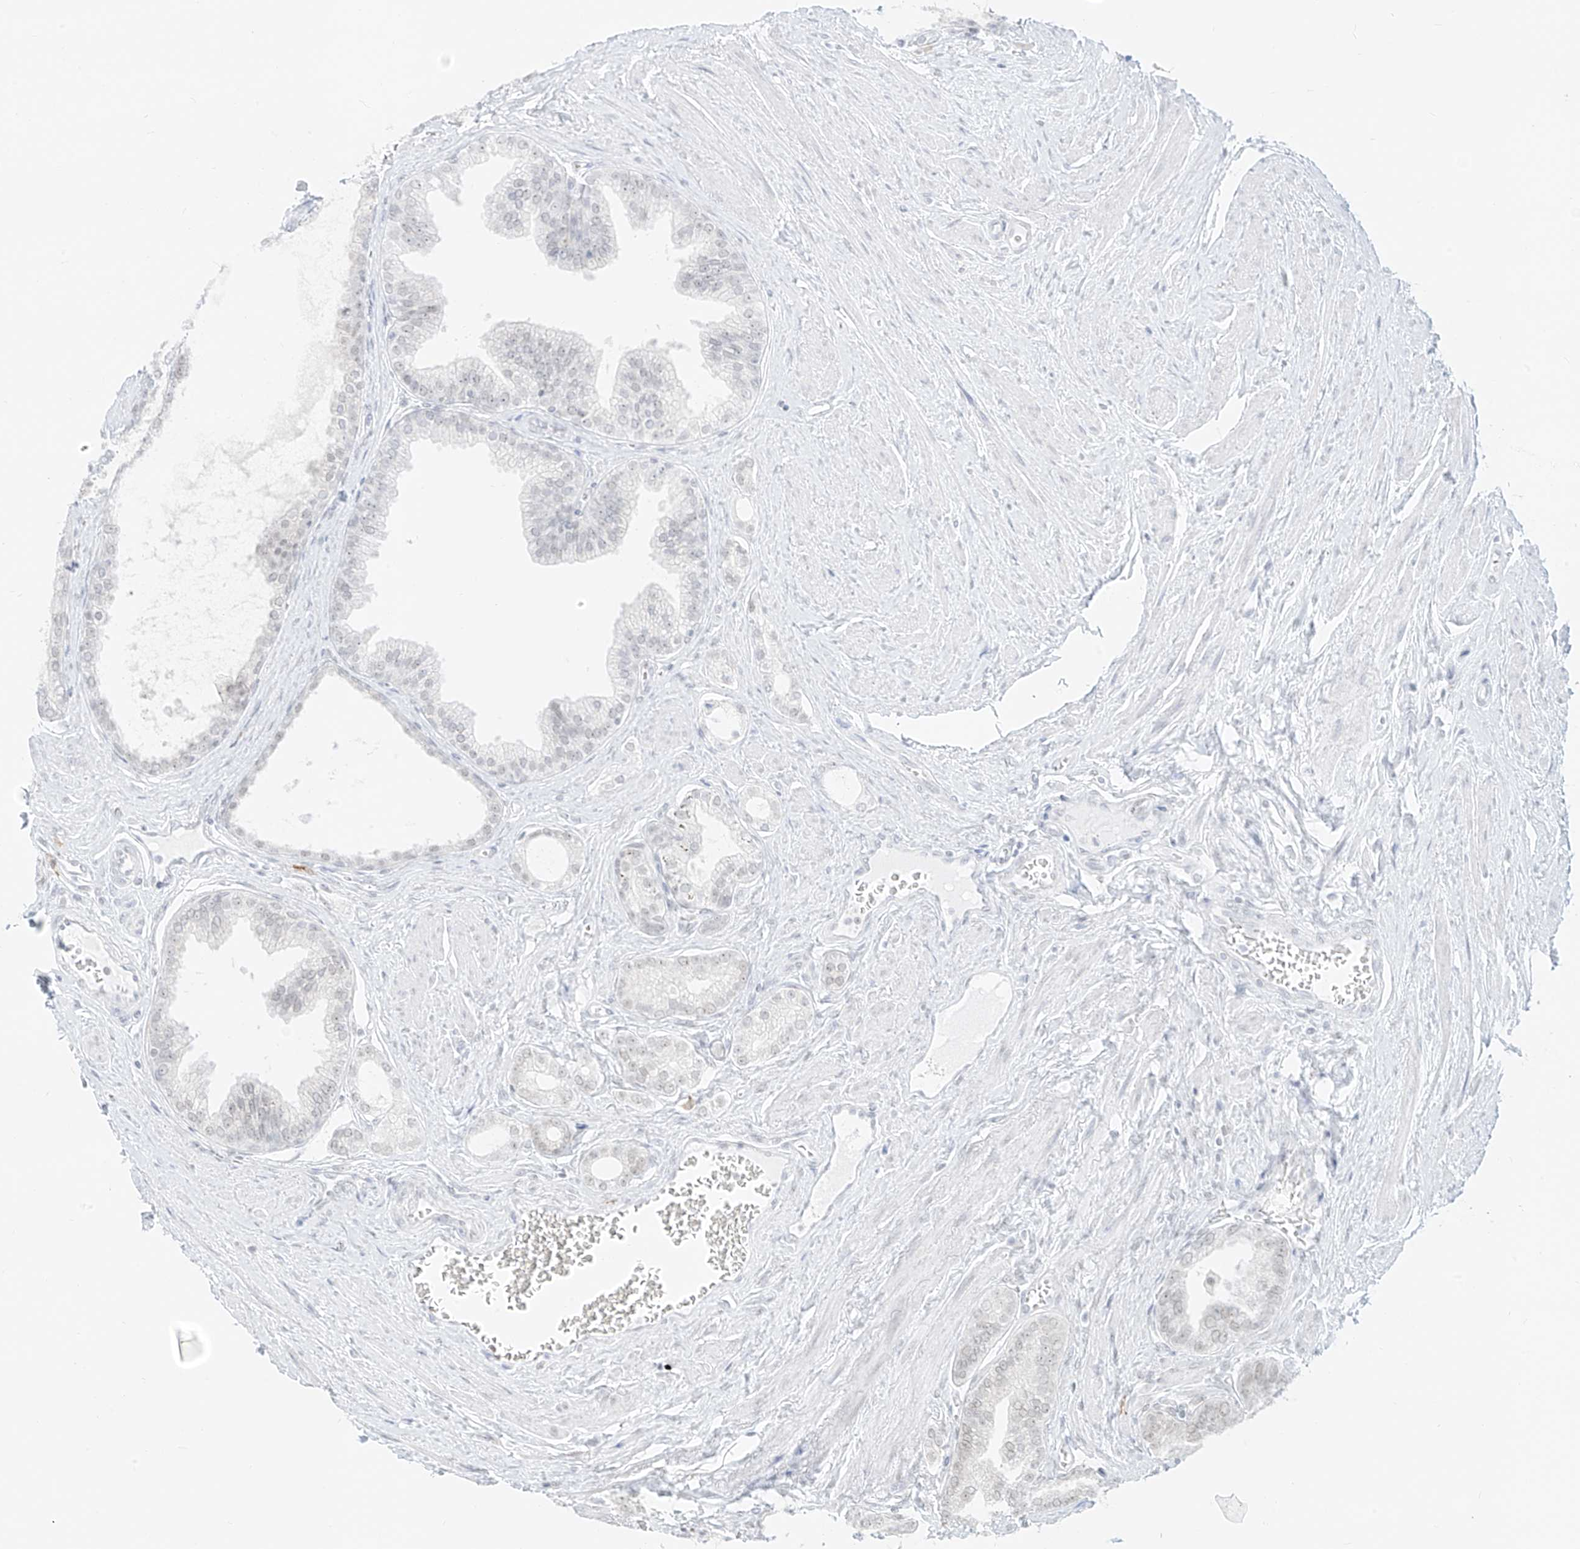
{"staining": {"intensity": "negative", "quantity": "none", "location": "none"}, "tissue": "prostate cancer", "cell_type": "Tumor cells", "image_type": "cancer", "snomed": [{"axis": "morphology", "description": "Adenocarcinoma, Low grade"}, {"axis": "topography", "description": "Prostate"}], "caption": "IHC image of low-grade adenocarcinoma (prostate) stained for a protein (brown), which displays no expression in tumor cells. The staining was performed using DAB to visualize the protein expression in brown, while the nuclei were stained in blue with hematoxylin (Magnification: 20x).", "gene": "SUPT5H", "patient": {"sex": "male", "age": 63}}